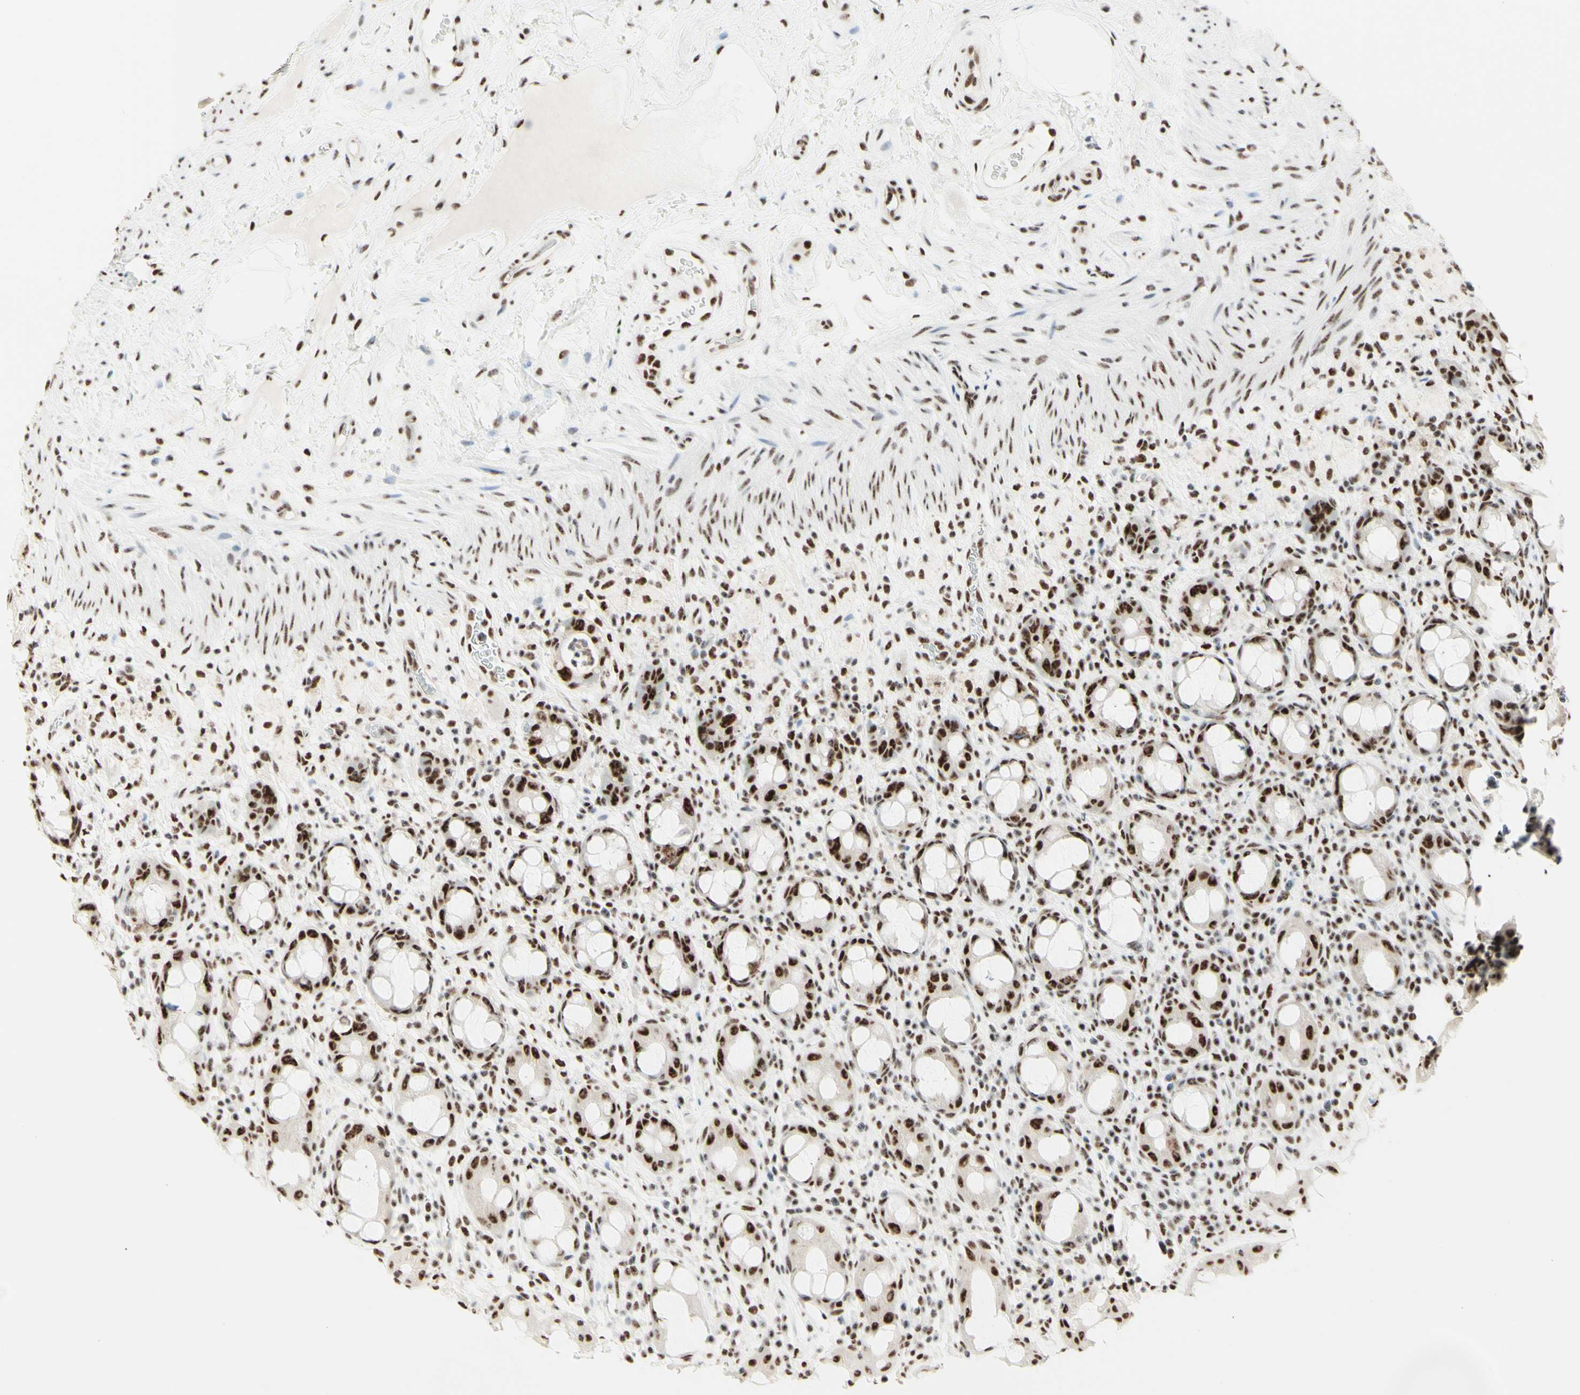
{"staining": {"intensity": "strong", "quantity": "25%-75%", "location": "nuclear"}, "tissue": "rectum", "cell_type": "Glandular cells", "image_type": "normal", "snomed": [{"axis": "morphology", "description": "Normal tissue, NOS"}, {"axis": "topography", "description": "Rectum"}], "caption": "Immunohistochemistry (IHC) image of benign human rectum stained for a protein (brown), which reveals high levels of strong nuclear positivity in about 25%-75% of glandular cells.", "gene": "WTAP", "patient": {"sex": "male", "age": 44}}